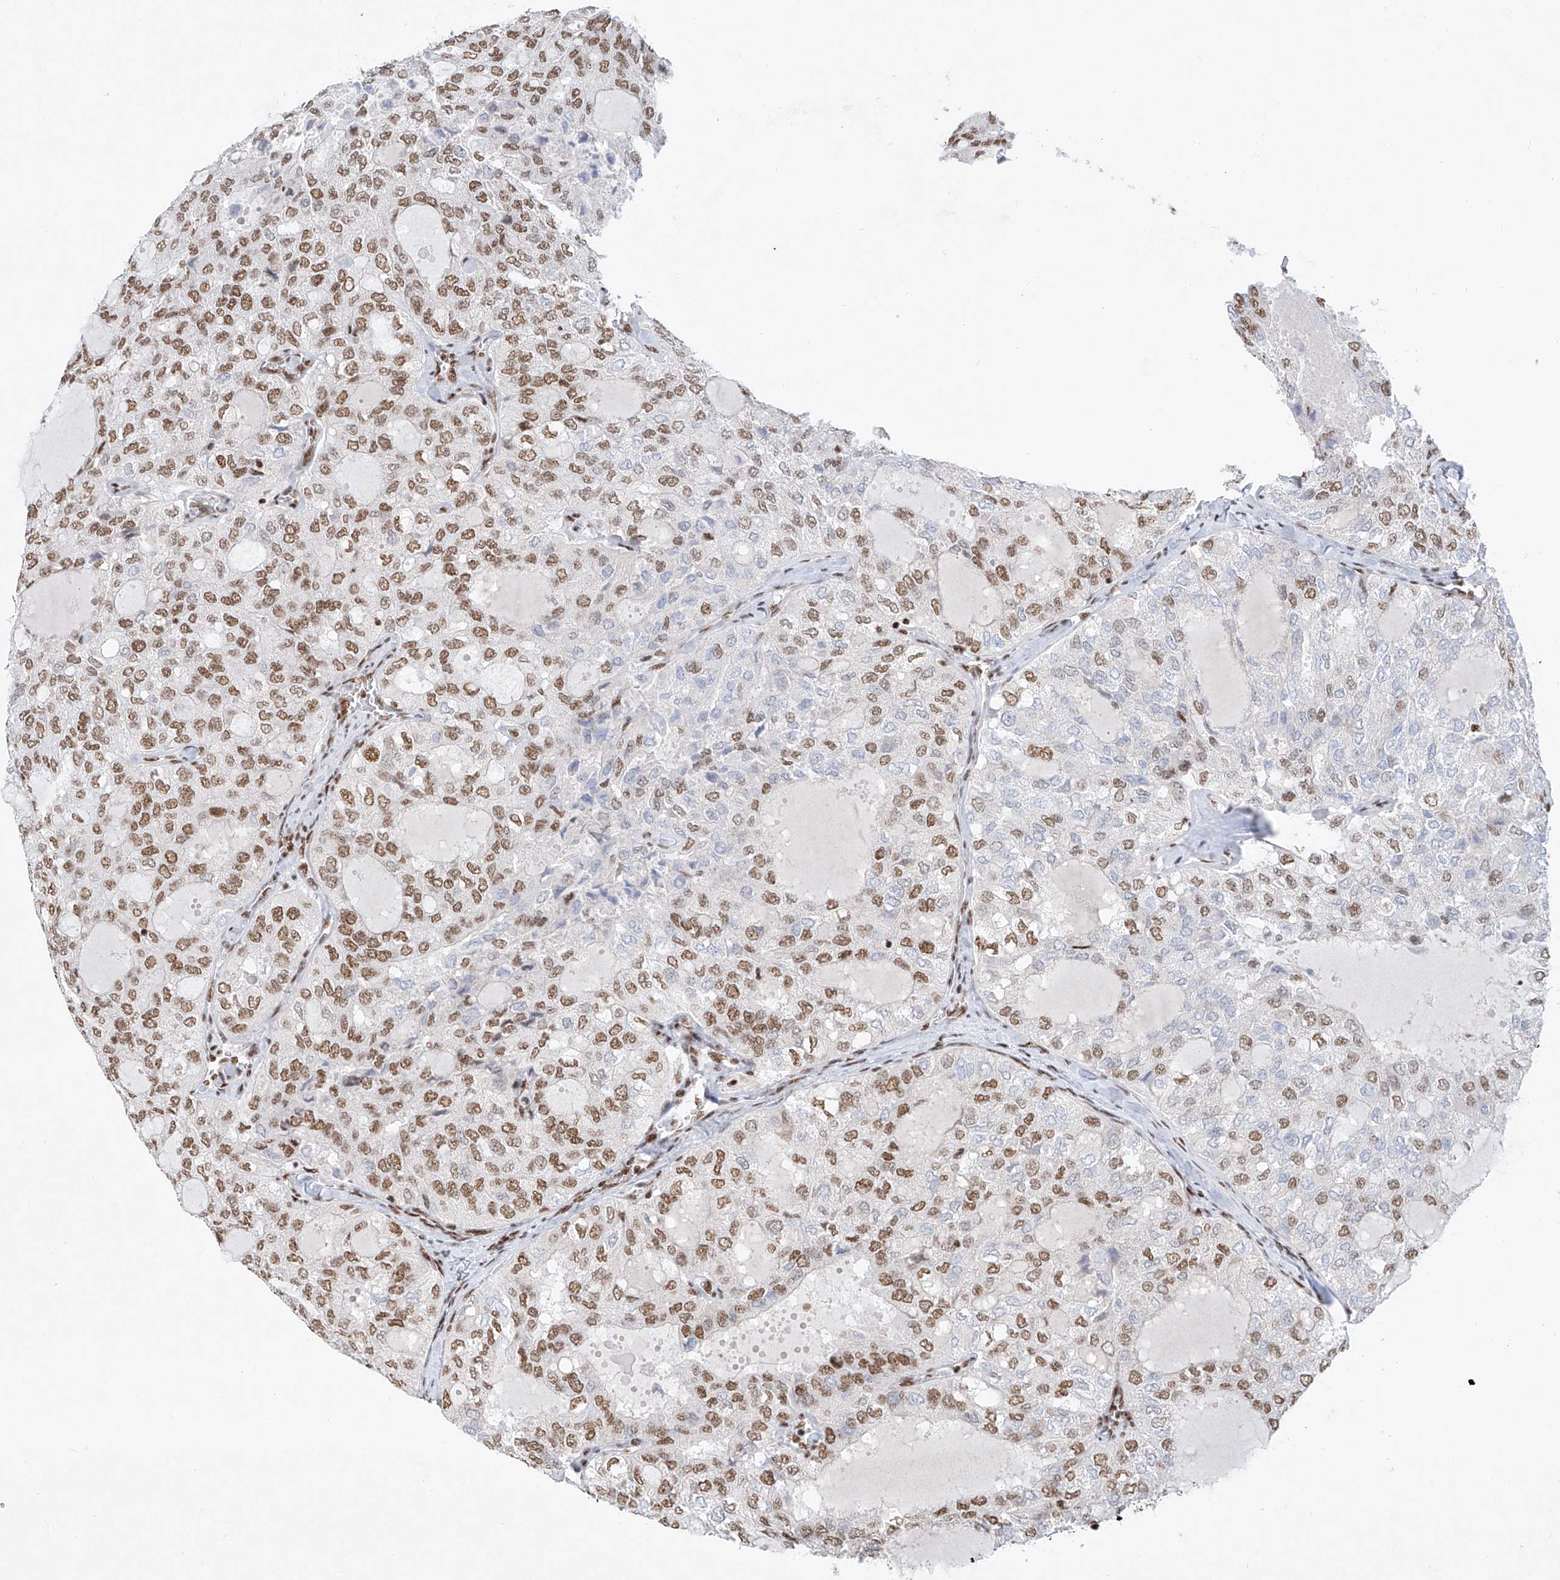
{"staining": {"intensity": "moderate", "quantity": ">75%", "location": "nuclear"}, "tissue": "thyroid cancer", "cell_type": "Tumor cells", "image_type": "cancer", "snomed": [{"axis": "morphology", "description": "Follicular adenoma carcinoma, NOS"}, {"axis": "topography", "description": "Thyroid gland"}], "caption": "The immunohistochemical stain shows moderate nuclear positivity in tumor cells of thyroid follicular adenoma carcinoma tissue.", "gene": "TAF4", "patient": {"sex": "male", "age": 75}}